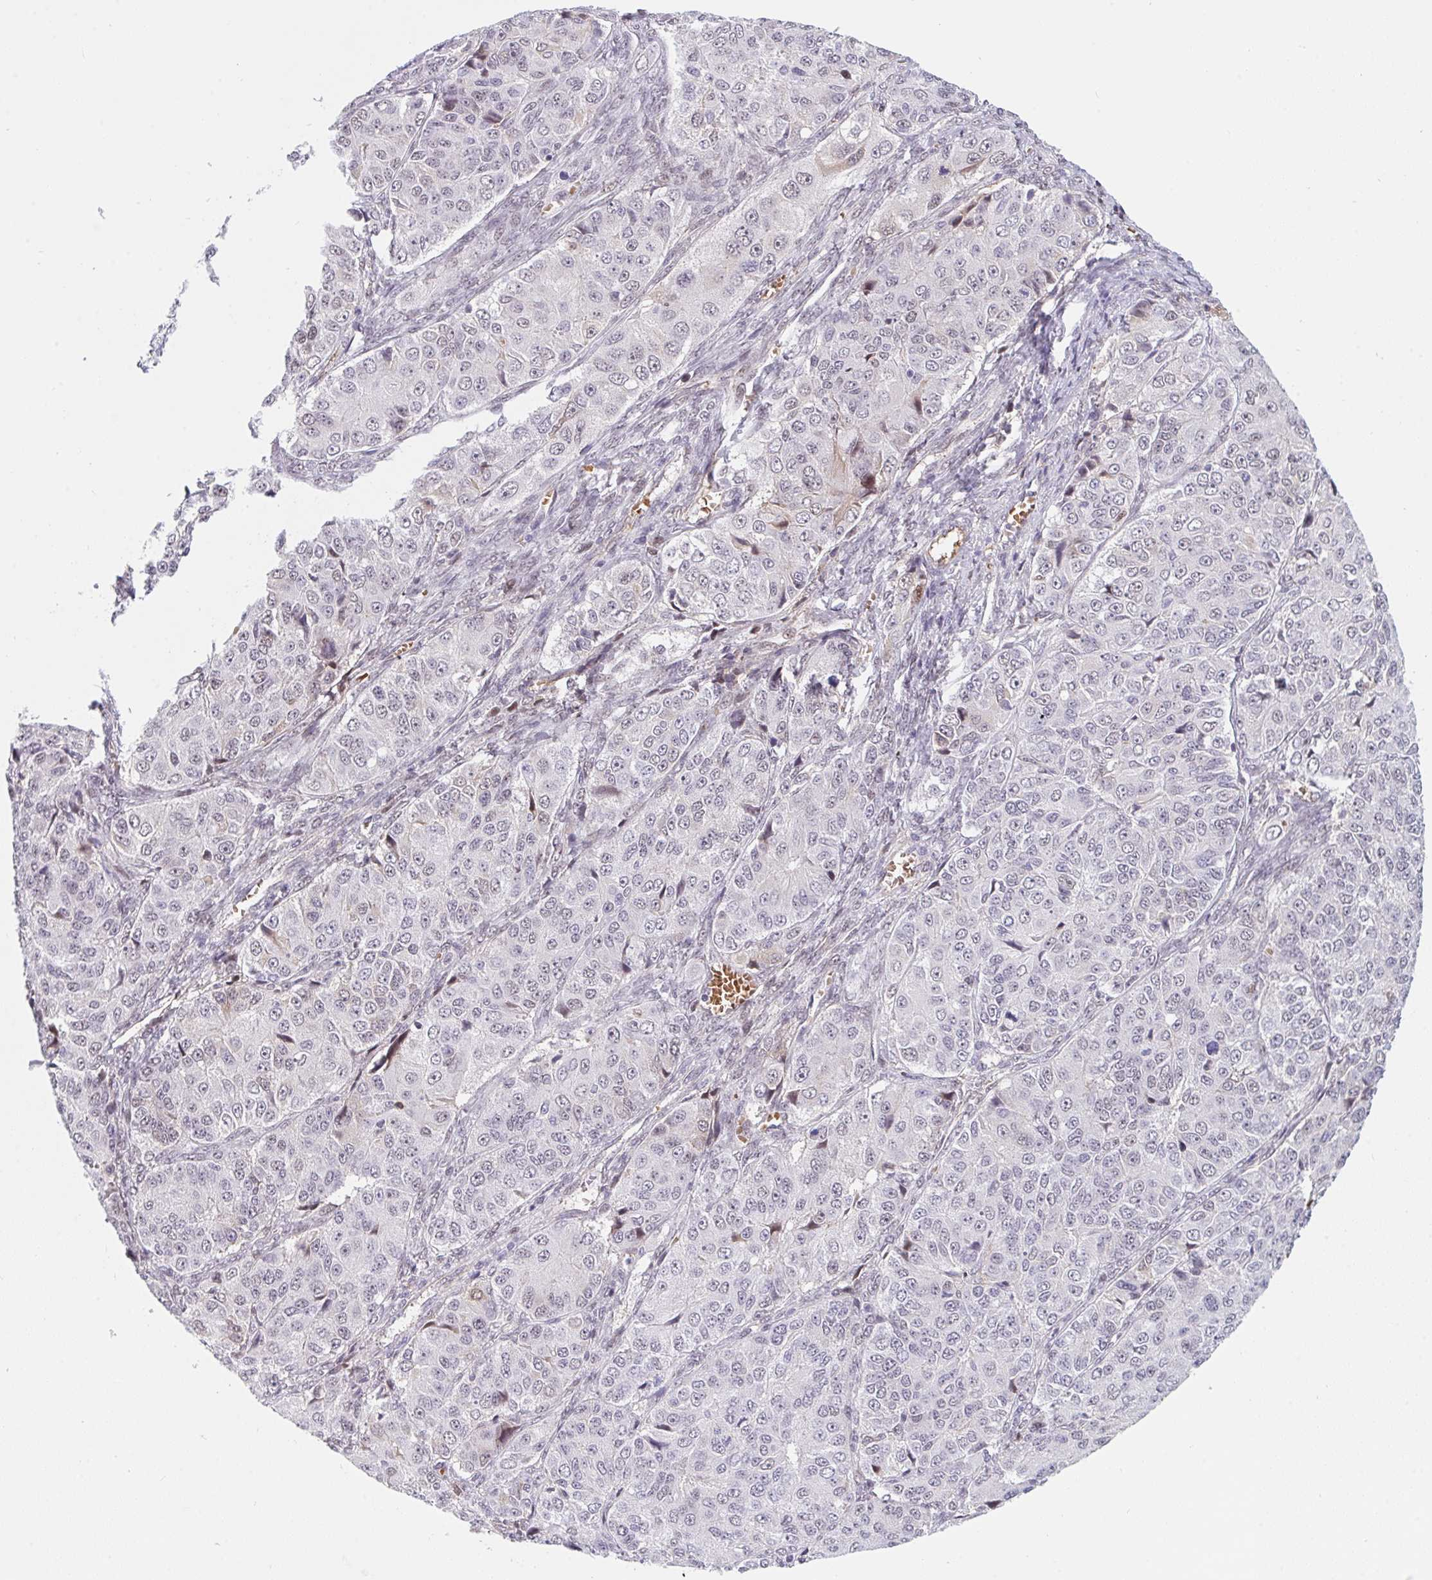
{"staining": {"intensity": "negative", "quantity": "none", "location": "none"}, "tissue": "ovarian cancer", "cell_type": "Tumor cells", "image_type": "cancer", "snomed": [{"axis": "morphology", "description": "Carcinoma, endometroid"}, {"axis": "topography", "description": "Ovary"}], "caption": "This is an immunohistochemistry (IHC) image of ovarian cancer (endometroid carcinoma). There is no positivity in tumor cells.", "gene": "DSCAML1", "patient": {"sex": "female", "age": 51}}